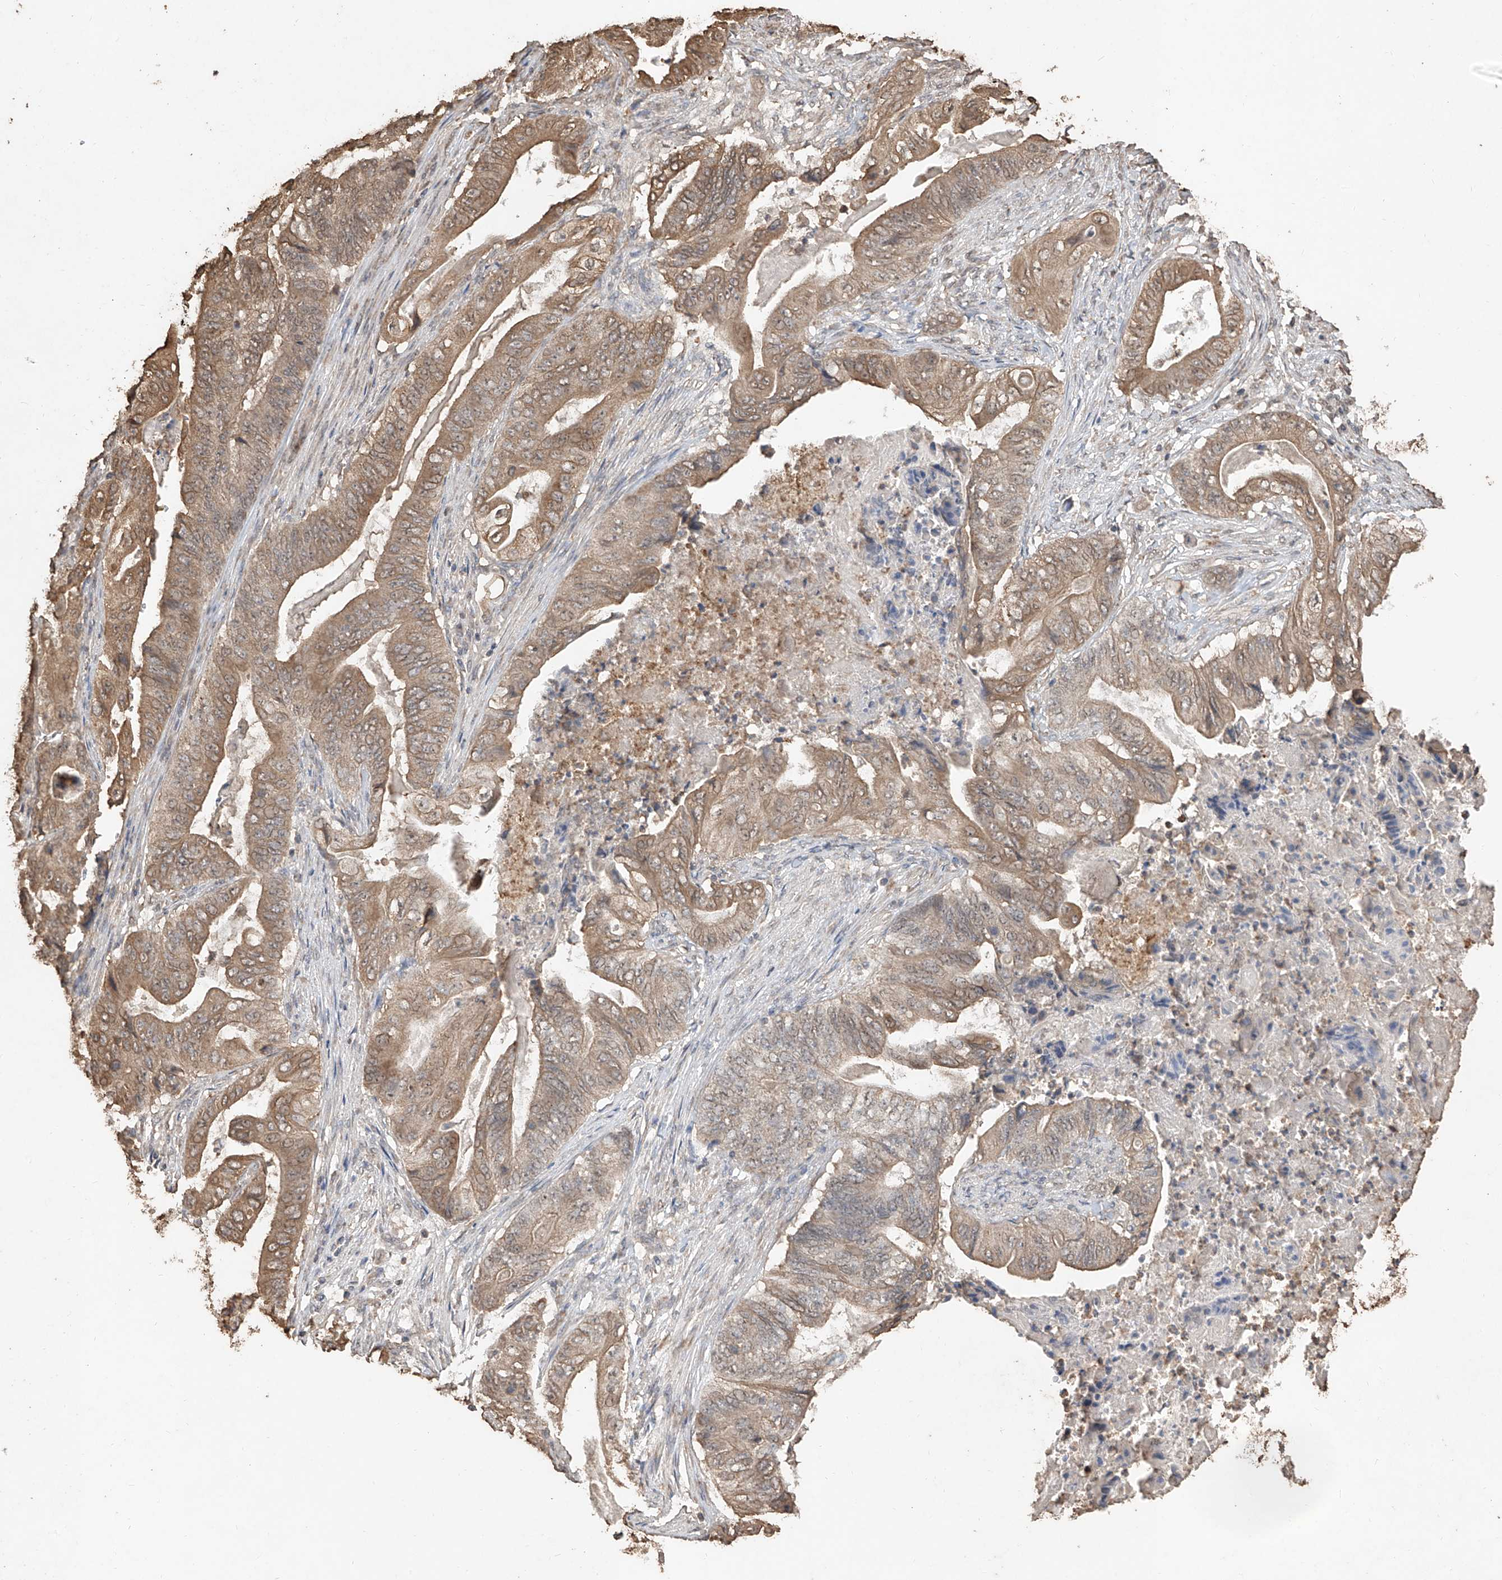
{"staining": {"intensity": "moderate", "quantity": ">75%", "location": "cytoplasmic/membranous"}, "tissue": "stomach cancer", "cell_type": "Tumor cells", "image_type": "cancer", "snomed": [{"axis": "morphology", "description": "Adenocarcinoma, NOS"}, {"axis": "topography", "description": "Stomach"}], "caption": "IHC histopathology image of human stomach cancer (adenocarcinoma) stained for a protein (brown), which displays medium levels of moderate cytoplasmic/membranous positivity in about >75% of tumor cells.", "gene": "ELOVL1", "patient": {"sex": "female", "age": 73}}